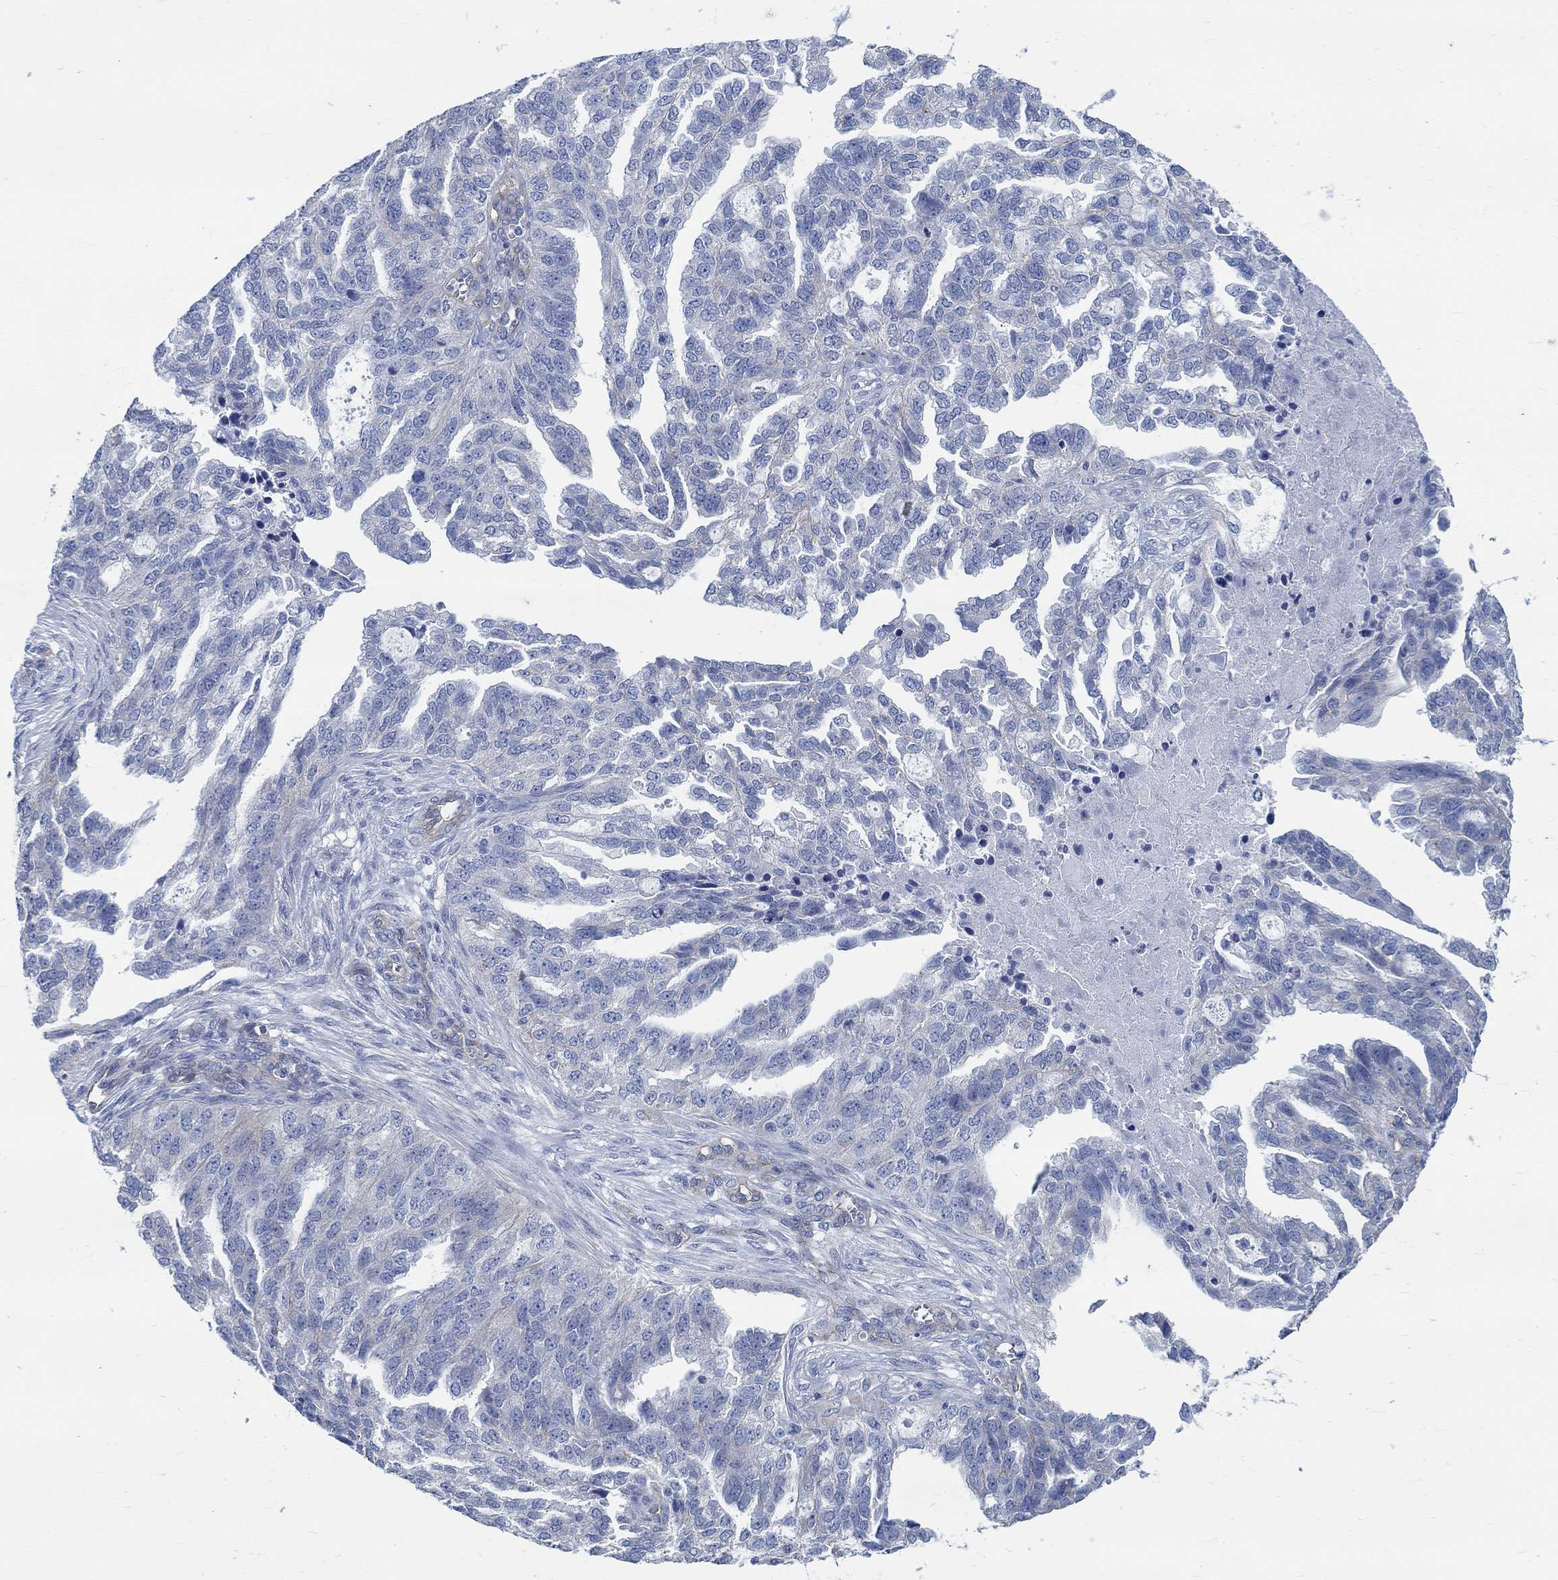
{"staining": {"intensity": "negative", "quantity": "none", "location": "none"}, "tissue": "ovarian cancer", "cell_type": "Tumor cells", "image_type": "cancer", "snomed": [{"axis": "morphology", "description": "Cystadenocarcinoma, serous, NOS"}, {"axis": "topography", "description": "Ovary"}], "caption": "Immunohistochemical staining of human ovarian serous cystadenocarcinoma reveals no significant expression in tumor cells. Brightfield microscopy of immunohistochemistry (IHC) stained with DAB (3,3'-diaminobenzidine) (brown) and hematoxylin (blue), captured at high magnification.", "gene": "TMEM198", "patient": {"sex": "female", "age": 51}}